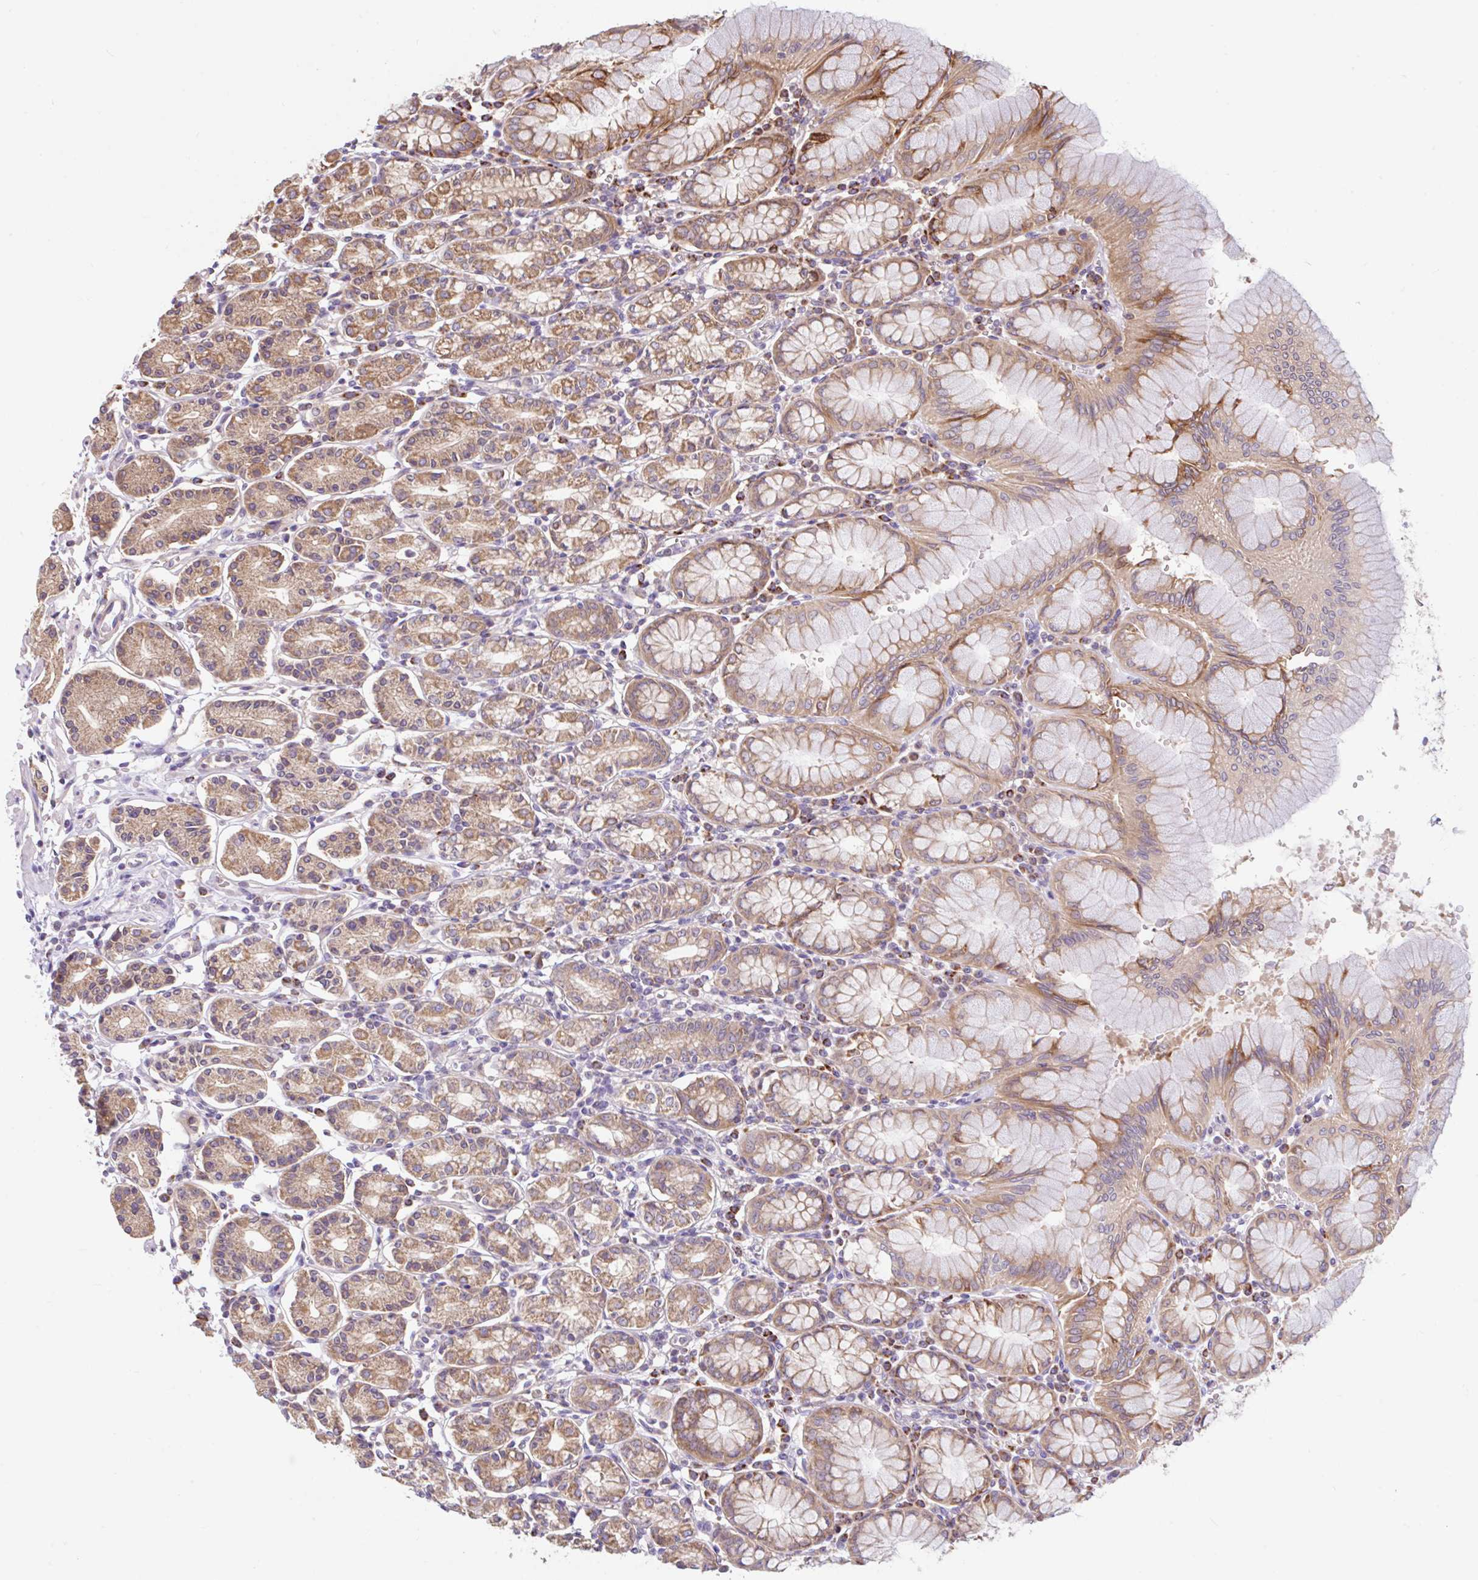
{"staining": {"intensity": "moderate", "quantity": ">75%", "location": "cytoplasmic/membranous"}, "tissue": "stomach", "cell_type": "Glandular cells", "image_type": "normal", "snomed": [{"axis": "morphology", "description": "Normal tissue, NOS"}, {"axis": "topography", "description": "Stomach"}], "caption": "DAB immunohistochemical staining of normal human stomach exhibits moderate cytoplasmic/membranous protein positivity in approximately >75% of glandular cells.", "gene": "RALBP1", "patient": {"sex": "female", "age": 62}}